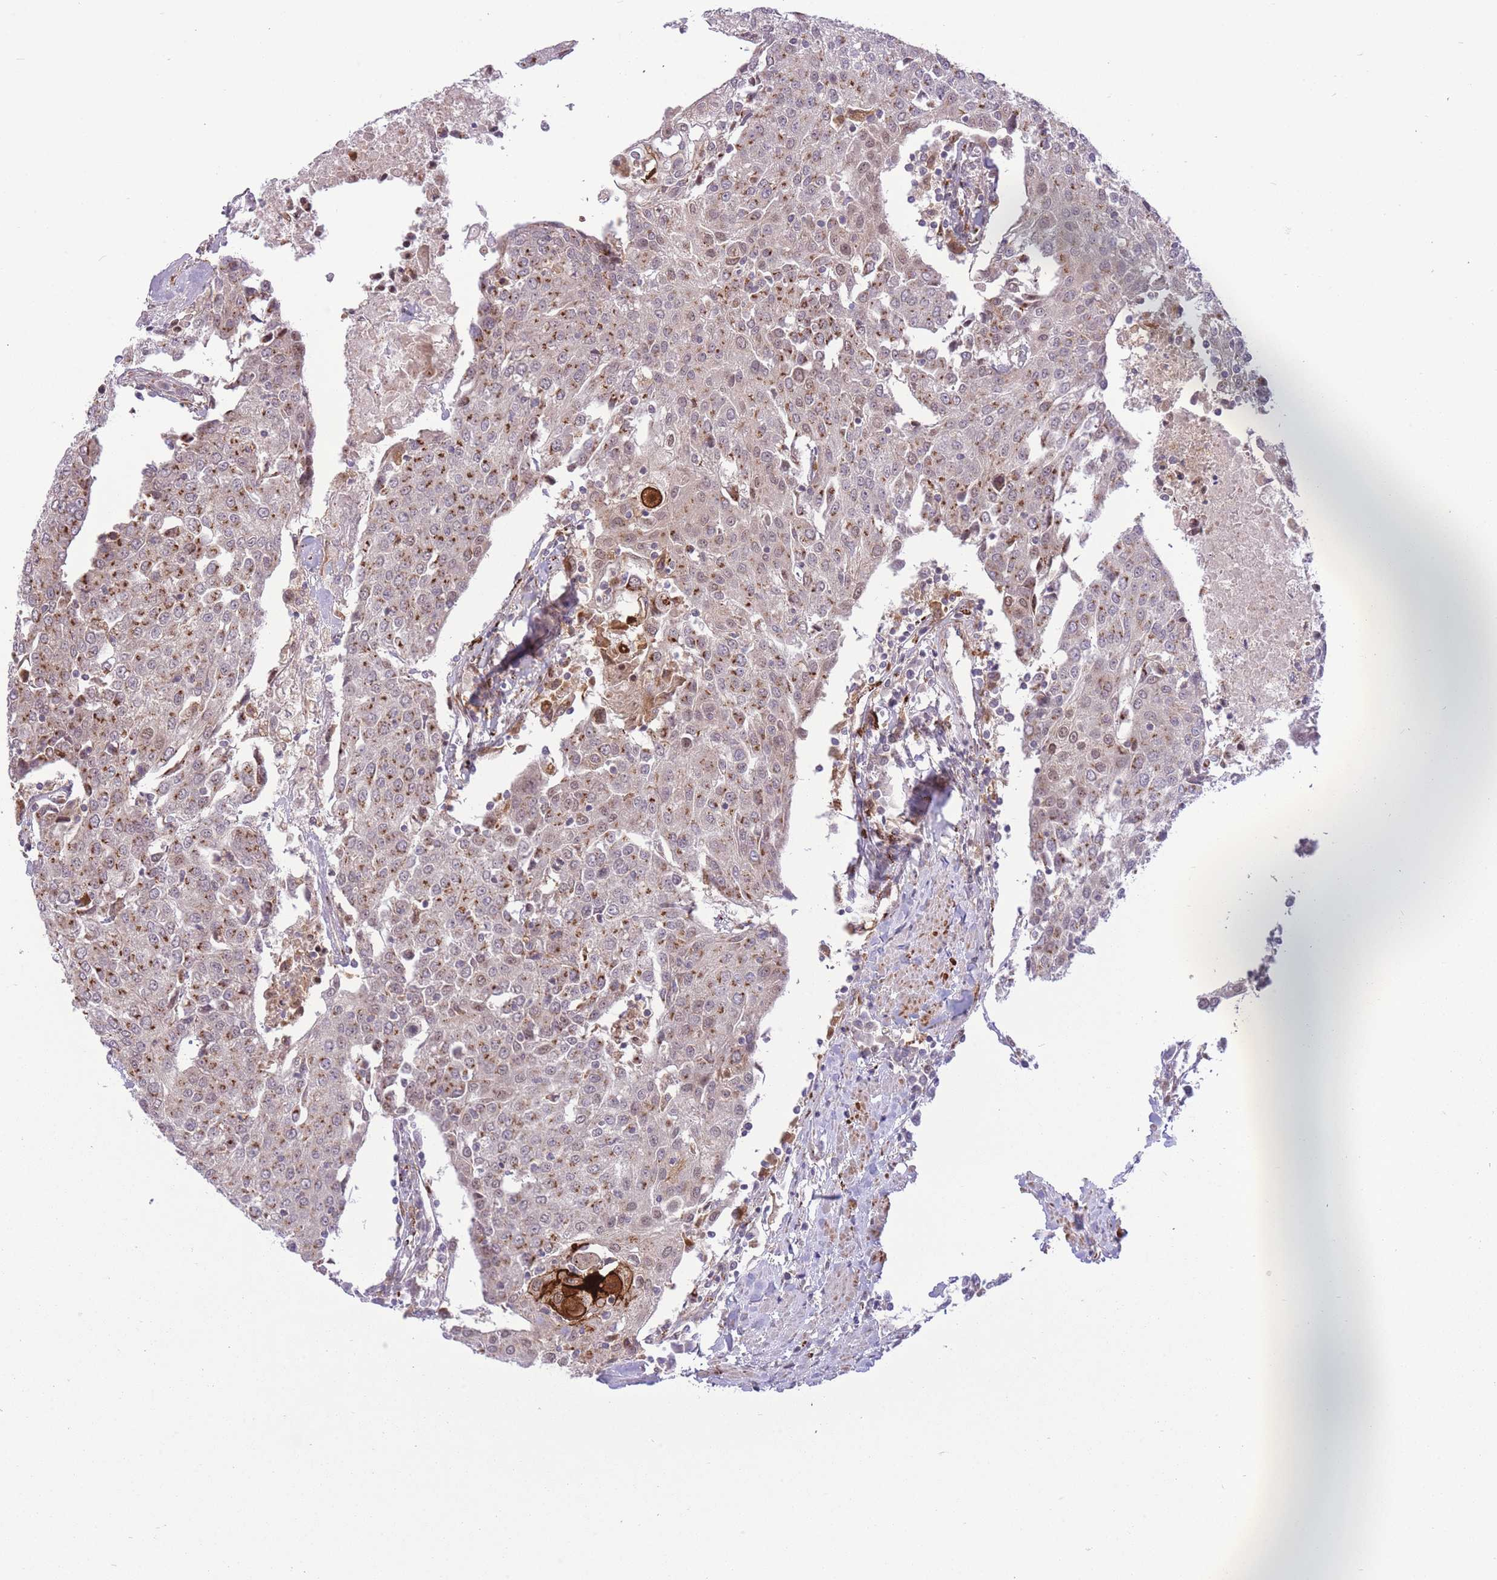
{"staining": {"intensity": "moderate", "quantity": "25%-75%", "location": "cytoplasmic/membranous"}, "tissue": "urothelial cancer", "cell_type": "Tumor cells", "image_type": "cancer", "snomed": [{"axis": "morphology", "description": "Urothelial carcinoma, High grade"}, {"axis": "topography", "description": "Urinary bladder"}], "caption": "An immunohistochemistry histopathology image of neoplastic tissue is shown. Protein staining in brown shows moderate cytoplasmic/membranous positivity in urothelial cancer within tumor cells. The staining is performed using DAB (3,3'-diaminobenzidine) brown chromogen to label protein expression. The nuclei are counter-stained blue using hematoxylin.", "gene": "ZBED5", "patient": {"sex": "female", "age": 85}}